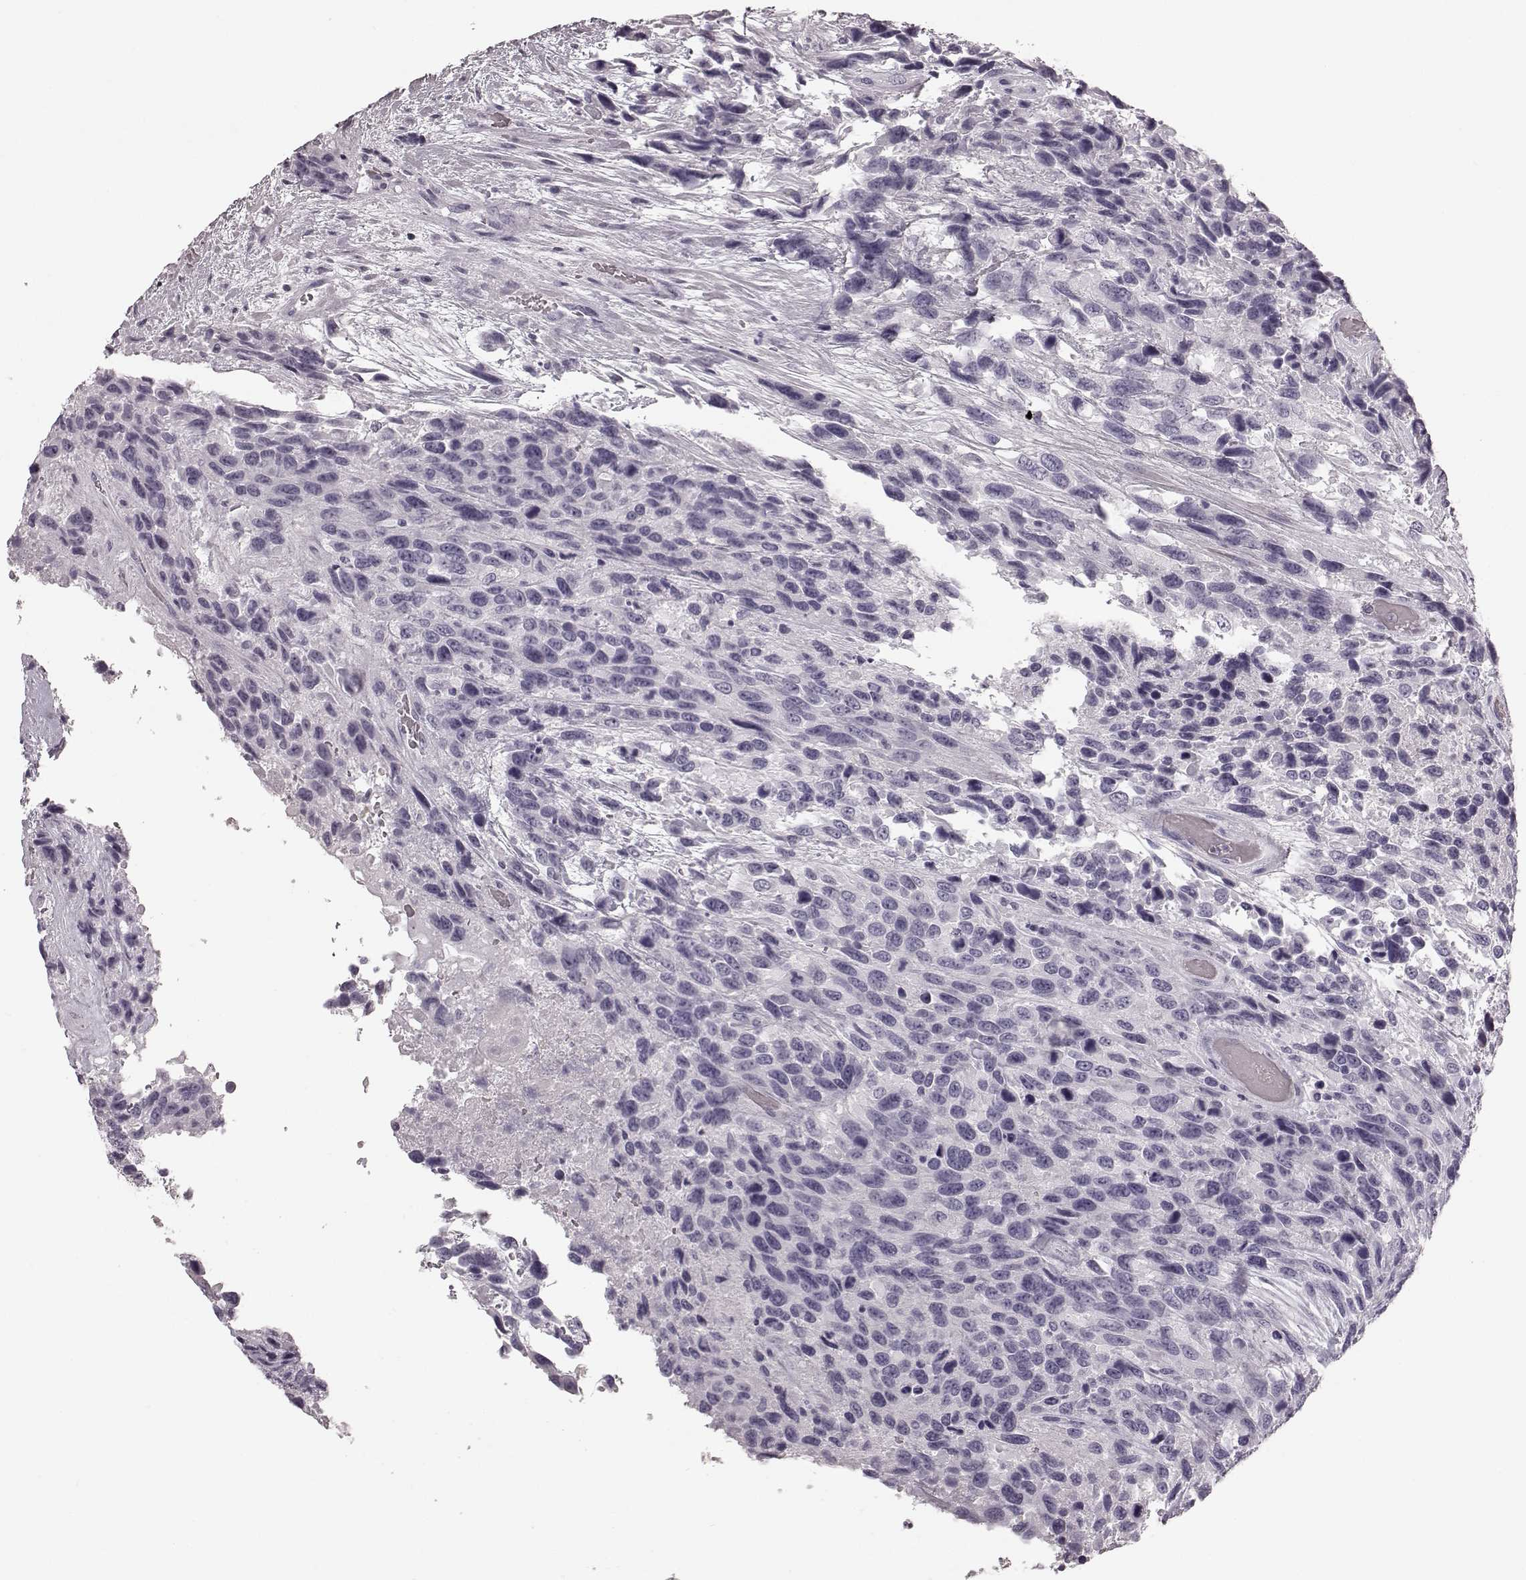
{"staining": {"intensity": "negative", "quantity": "none", "location": "none"}, "tissue": "urothelial cancer", "cell_type": "Tumor cells", "image_type": "cancer", "snomed": [{"axis": "morphology", "description": "Urothelial carcinoma, High grade"}, {"axis": "topography", "description": "Urinary bladder"}], "caption": "High-grade urothelial carcinoma was stained to show a protein in brown. There is no significant staining in tumor cells.", "gene": "ZNF433", "patient": {"sex": "female", "age": 70}}